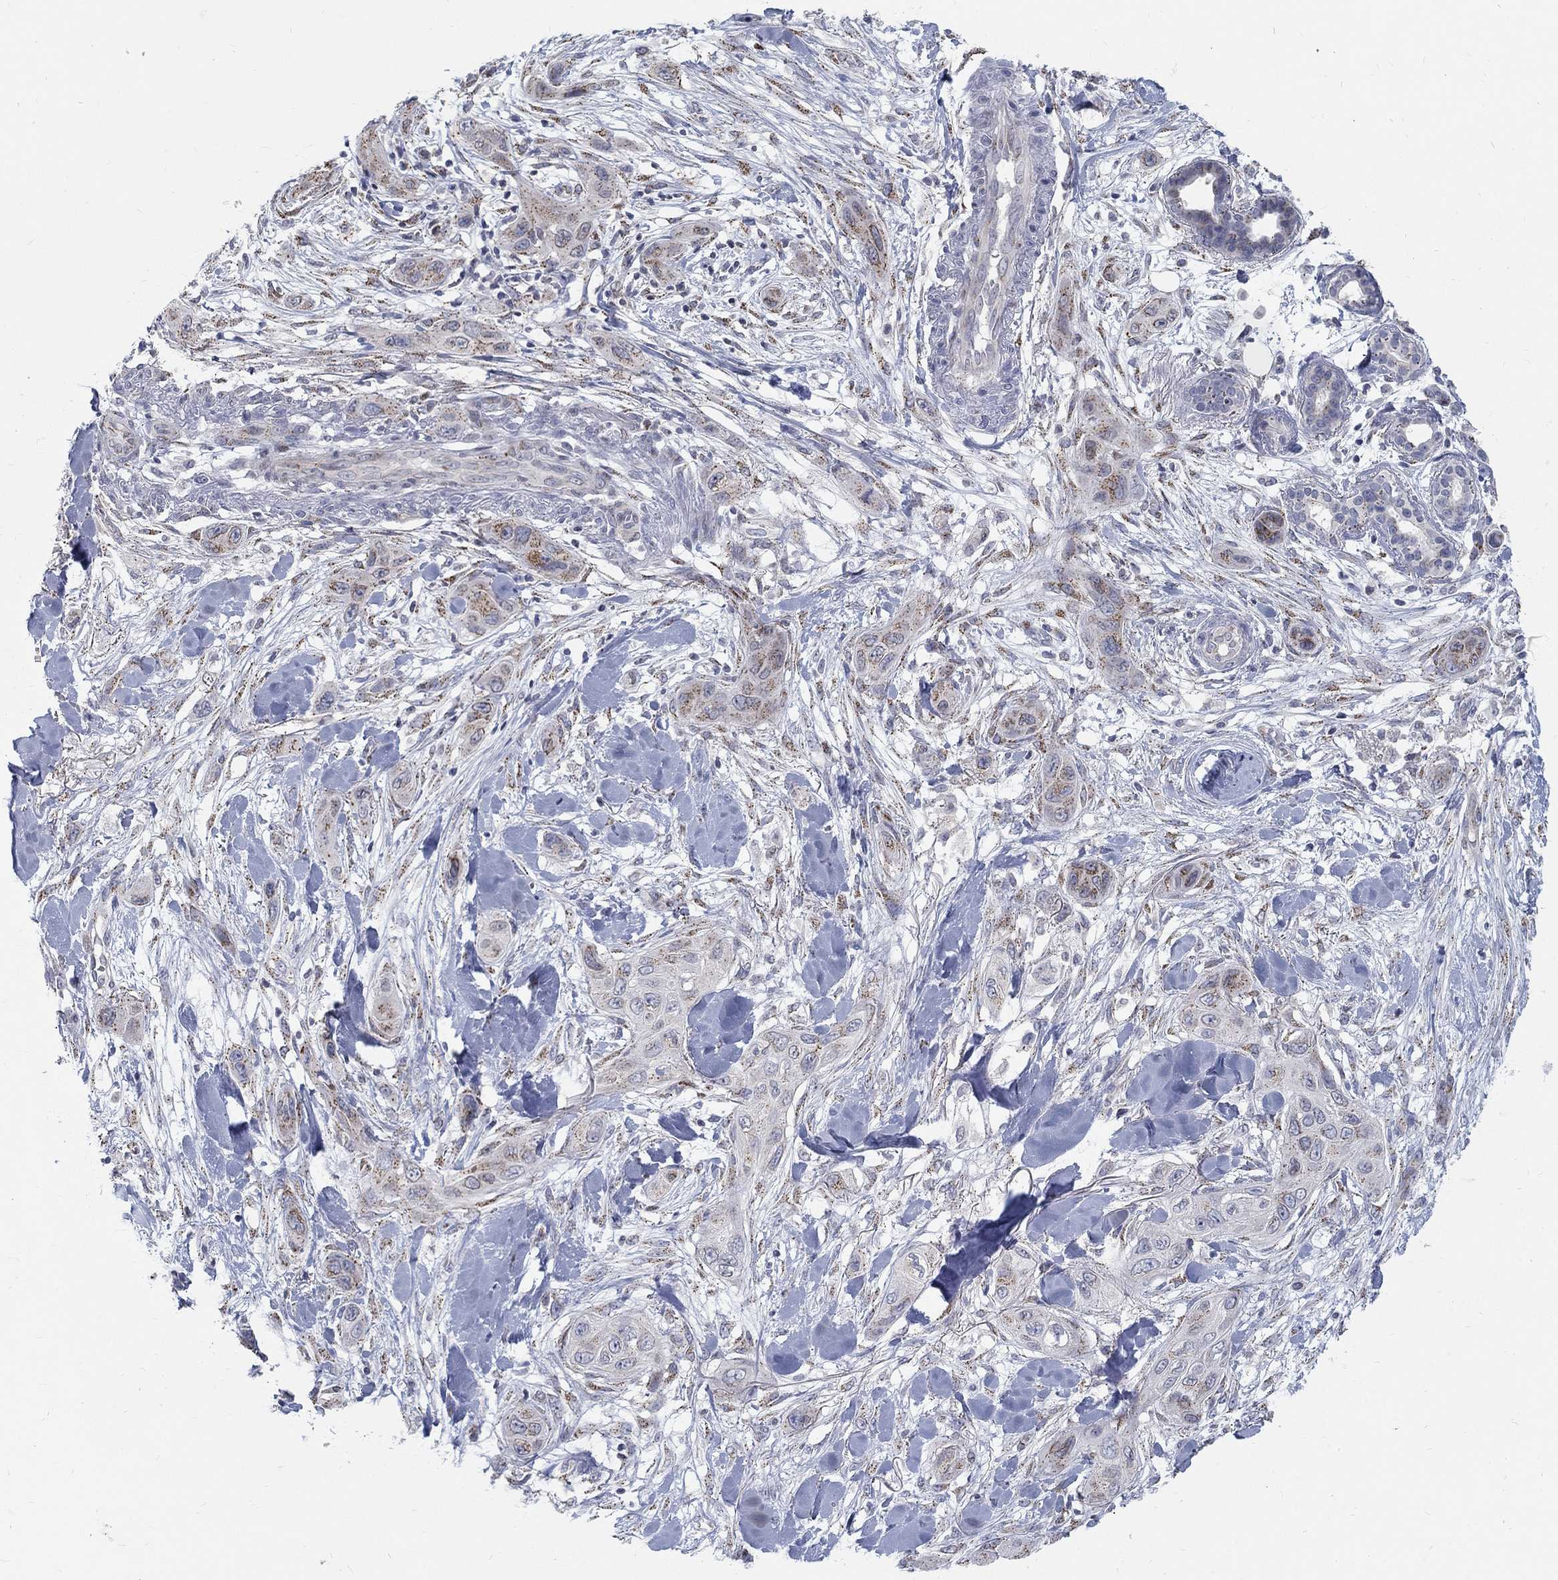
{"staining": {"intensity": "moderate", "quantity": "<25%", "location": "cytoplasmic/membranous"}, "tissue": "skin cancer", "cell_type": "Tumor cells", "image_type": "cancer", "snomed": [{"axis": "morphology", "description": "Squamous cell carcinoma, NOS"}, {"axis": "topography", "description": "Skin"}], "caption": "Human squamous cell carcinoma (skin) stained with a brown dye demonstrates moderate cytoplasmic/membranous positive staining in approximately <25% of tumor cells.", "gene": "PANK3", "patient": {"sex": "male", "age": 78}}